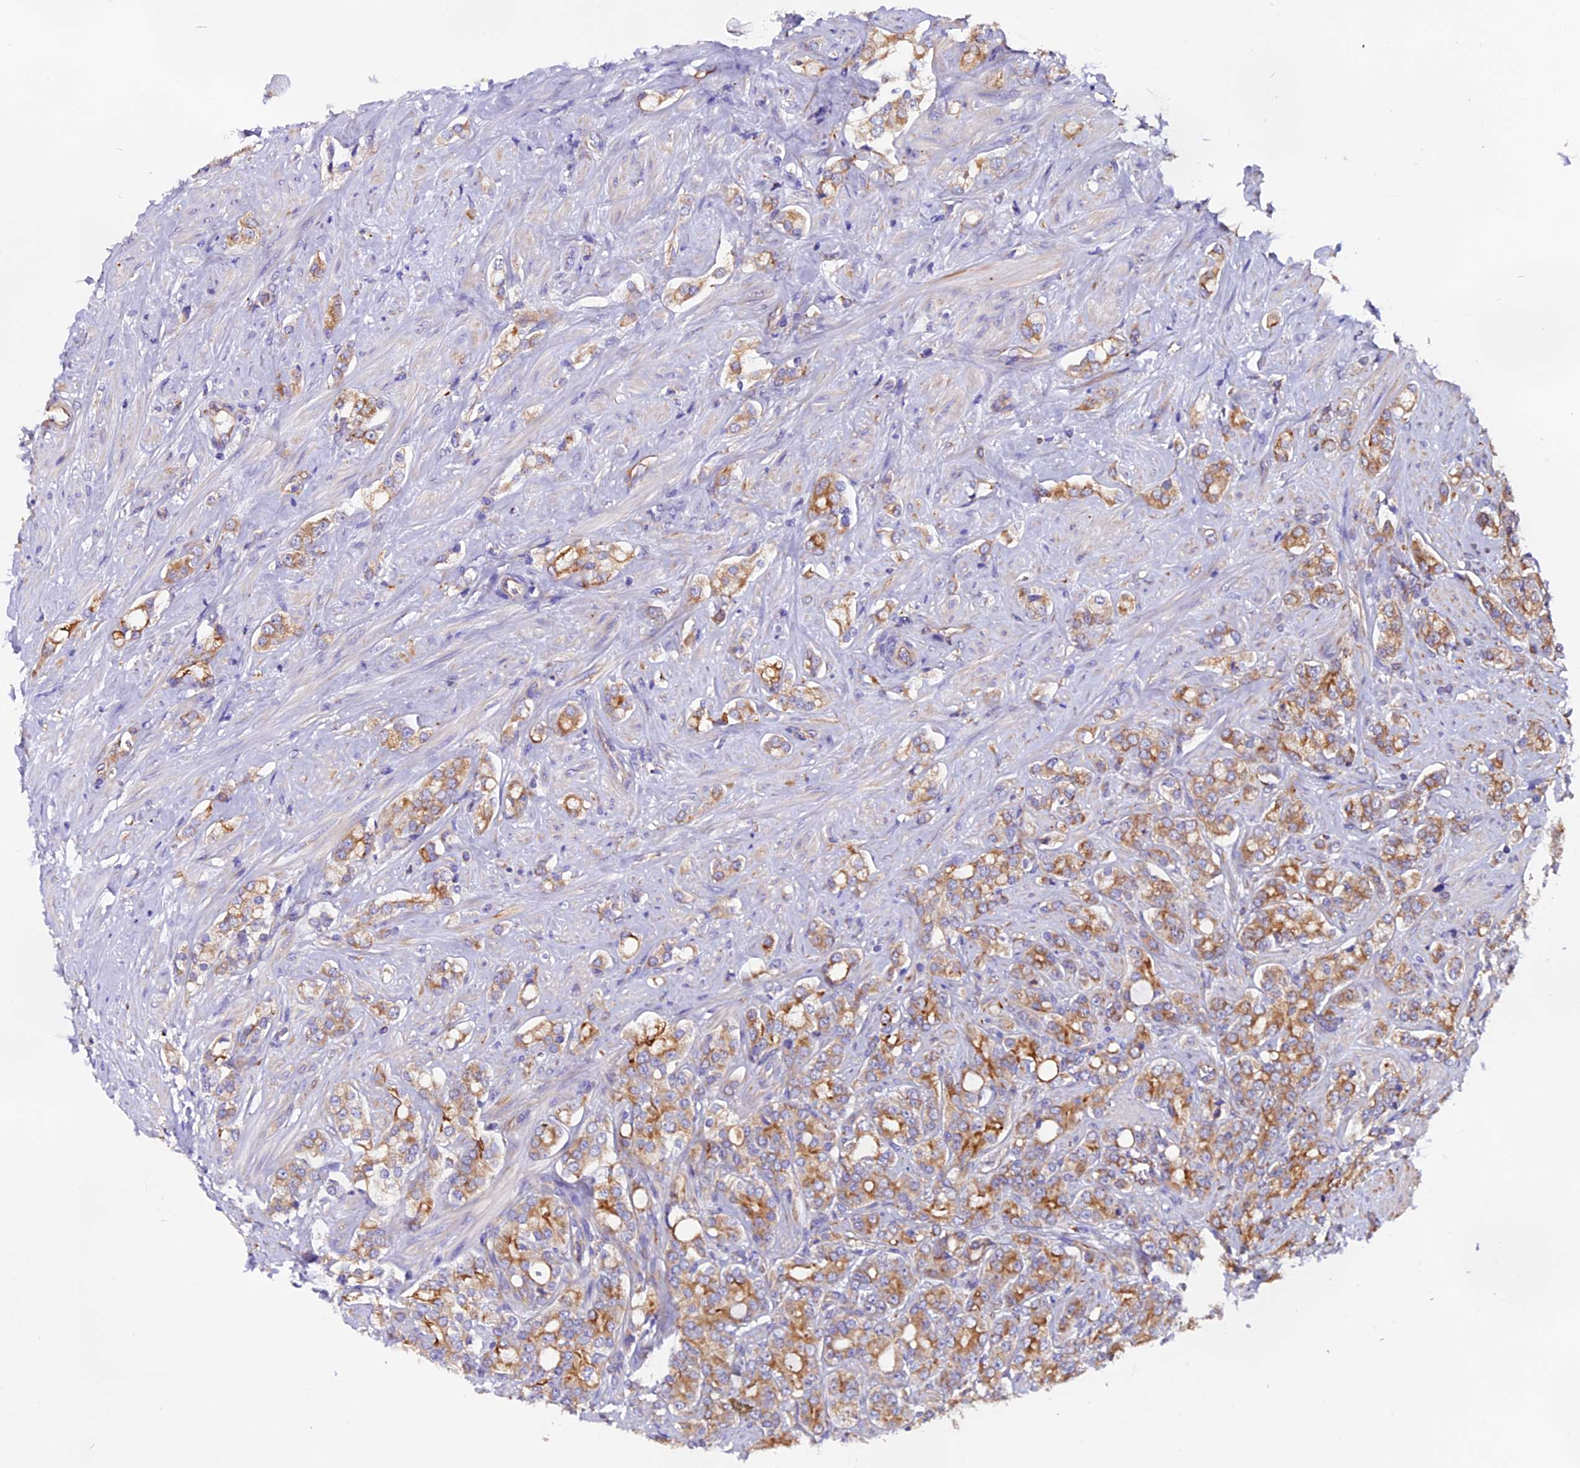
{"staining": {"intensity": "moderate", "quantity": ">75%", "location": "cytoplasmic/membranous"}, "tissue": "prostate cancer", "cell_type": "Tumor cells", "image_type": "cancer", "snomed": [{"axis": "morphology", "description": "Adenocarcinoma, High grade"}, {"axis": "topography", "description": "Prostate"}], "caption": "IHC histopathology image of neoplastic tissue: human adenocarcinoma (high-grade) (prostate) stained using immunohistochemistry (IHC) demonstrates medium levels of moderate protein expression localized specifically in the cytoplasmic/membranous of tumor cells, appearing as a cytoplasmic/membranous brown color.", "gene": "CLN5", "patient": {"sex": "male", "age": 62}}